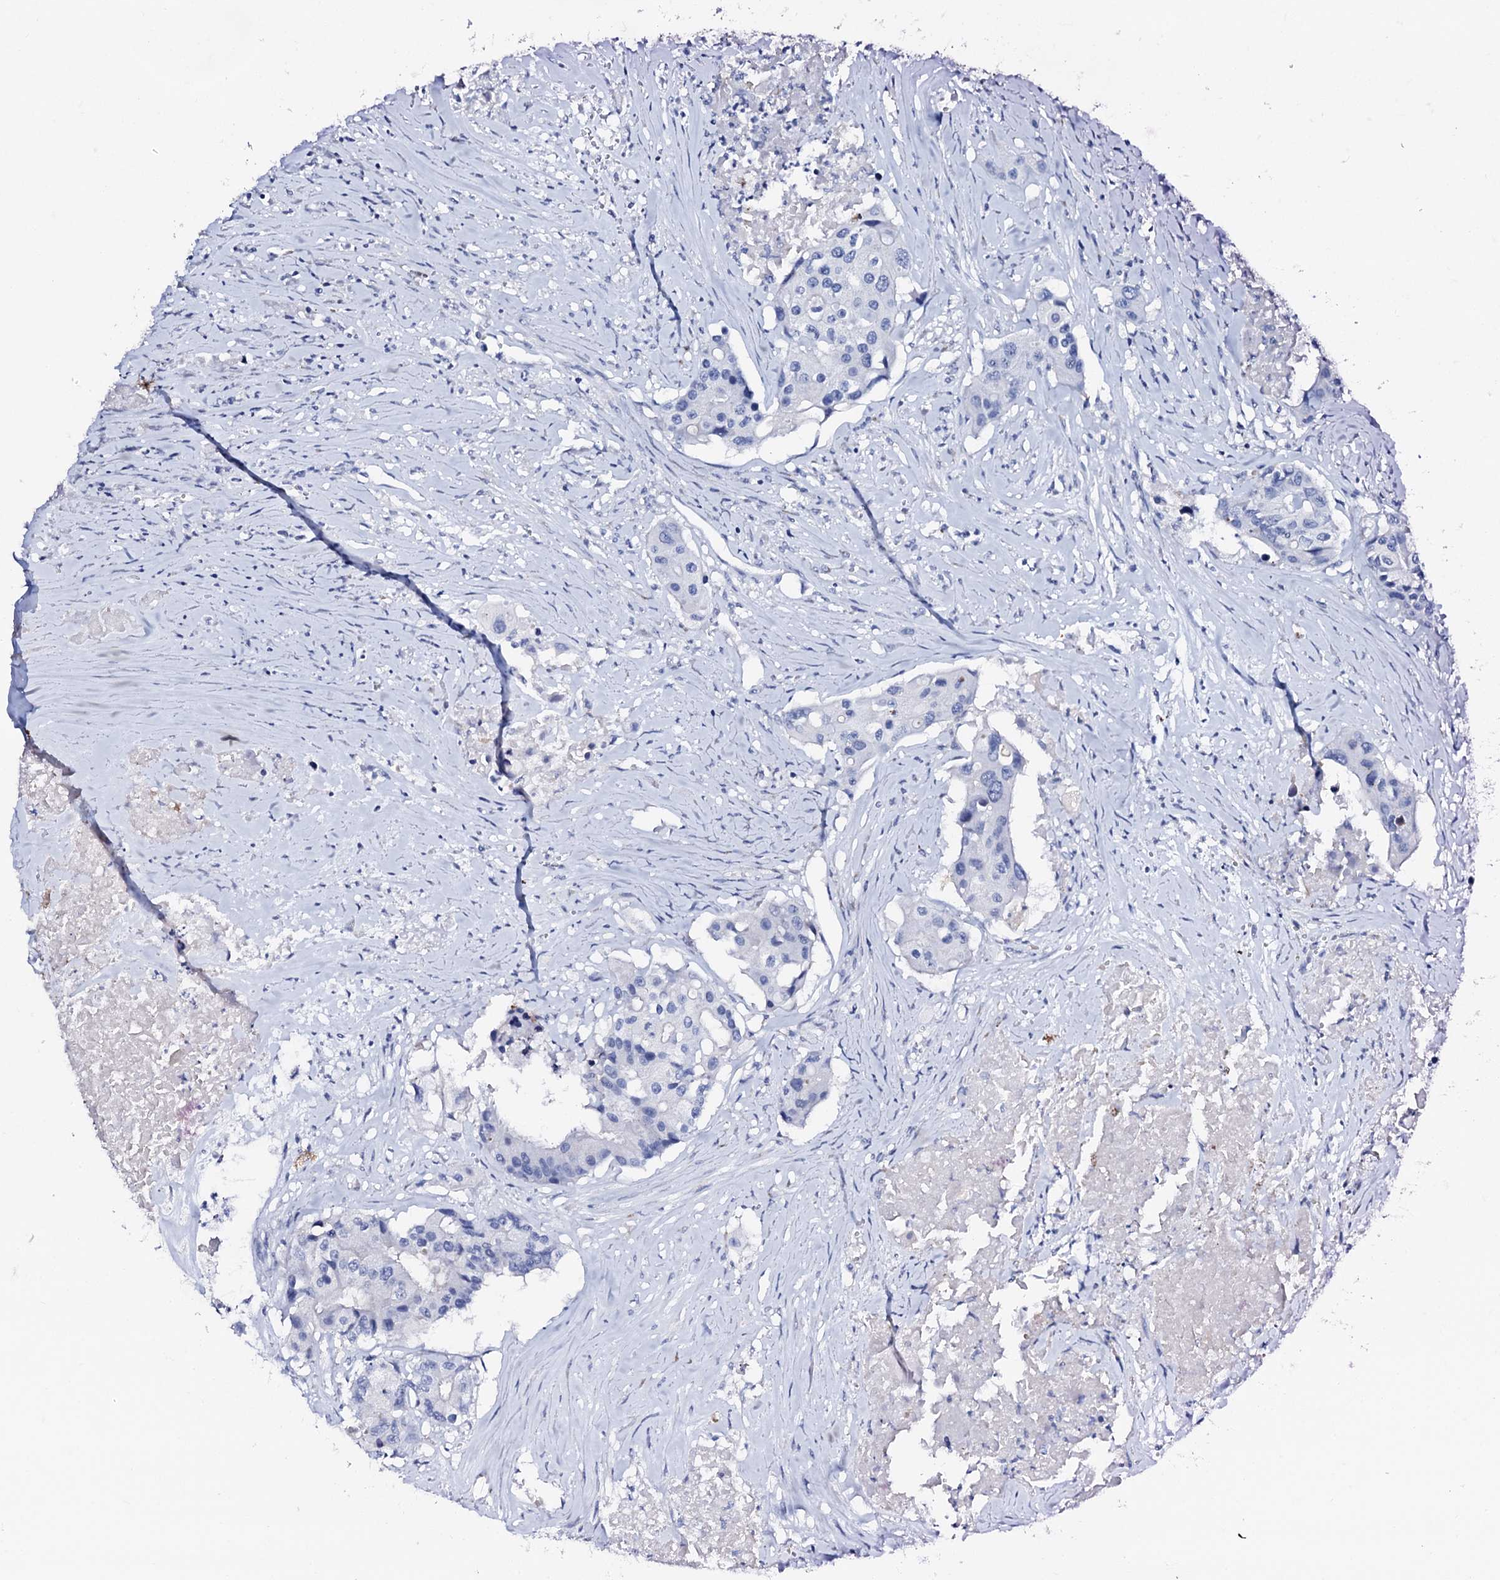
{"staining": {"intensity": "negative", "quantity": "none", "location": "none"}, "tissue": "colorectal cancer", "cell_type": "Tumor cells", "image_type": "cancer", "snomed": [{"axis": "morphology", "description": "Adenocarcinoma, NOS"}, {"axis": "topography", "description": "Colon"}], "caption": "Immunohistochemistry micrograph of colorectal adenocarcinoma stained for a protein (brown), which demonstrates no positivity in tumor cells.", "gene": "AMER2", "patient": {"sex": "male", "age": 77}}